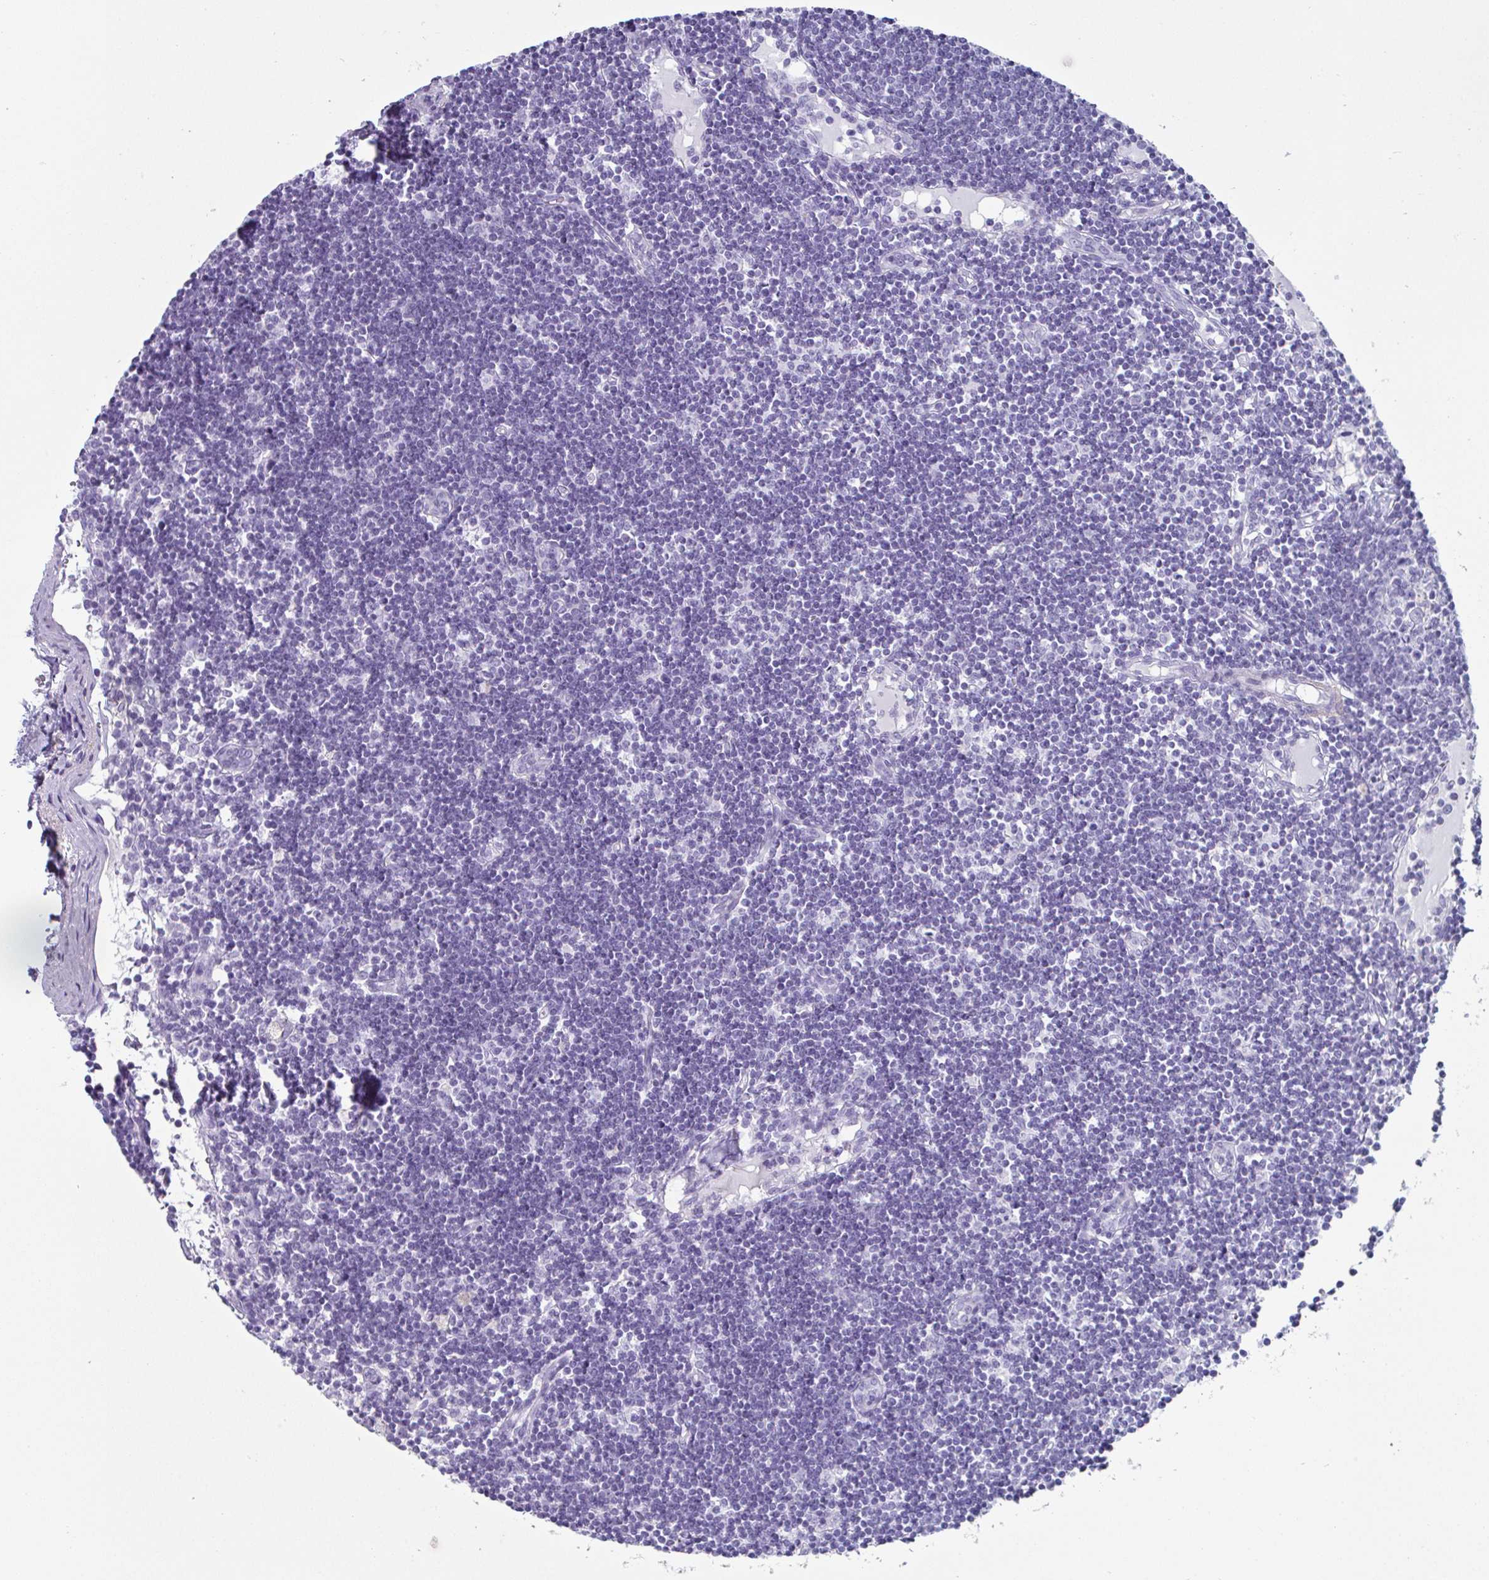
{"staining": {"intensity": "negative", "quantity": "none", "location": "none"}, "tissue": "lymph node", "cell_type": "Germinal center cells", "image_type": "normal", "snomed": [{"axis": "morphology", "description": "Normal tissue, NOS"}, {"axis": "topography", "description": "Lymph node"}], "caption": "High magnification brightfield microscopy of unremarkable lymph node stained with DAB (3,3'-diaminobenzidine) (brown) and counterstained with hematoxylin (blue): germinal center cells show no significant expression. (Immunohistochemistry, brightfield microscopy, high magnification).", "gene": "CREG2", "patient": {"sex": "female", "age": 65}}